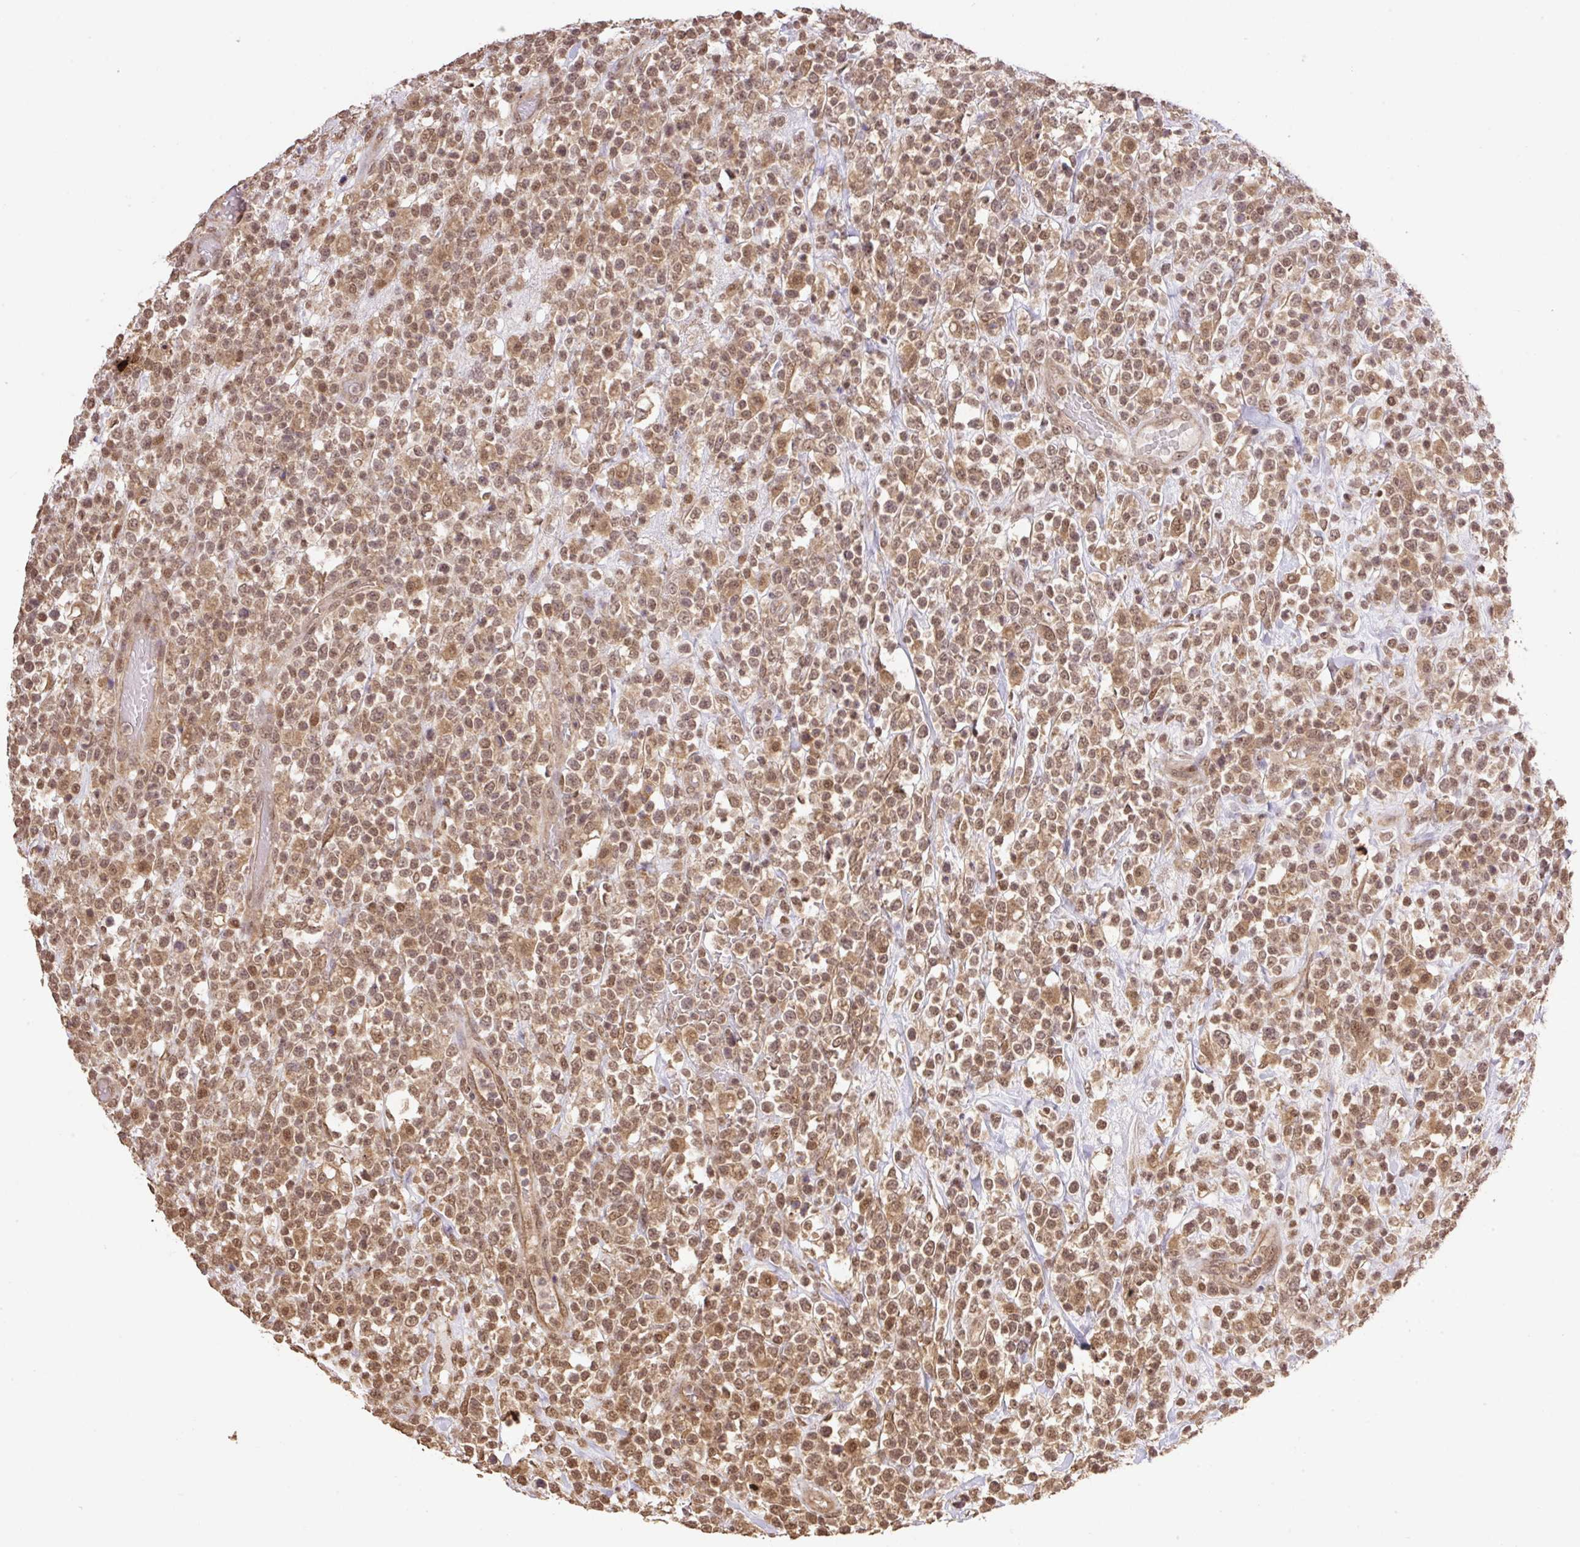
{"staining": {"intensity": "moderate", "quantity": ">75%", "location": "cytoplasmic/membranous,nuclear"}, "tissue": "lymphoma", "cell_type": "Tumor cells", "image_type": "cancer", "snomed": [{"axis": "morphology", "description": "Malignant lymphoma, non-Hodgkin's type, High grade"}, {"axis": "topography", "description": "Colon"}], "caption": "Human lymphoma stained with a protein marker demonstrates moderate staining in tumor cells.", "gene": "VPS25", "patient": {"sex": "female", "age": 53}}